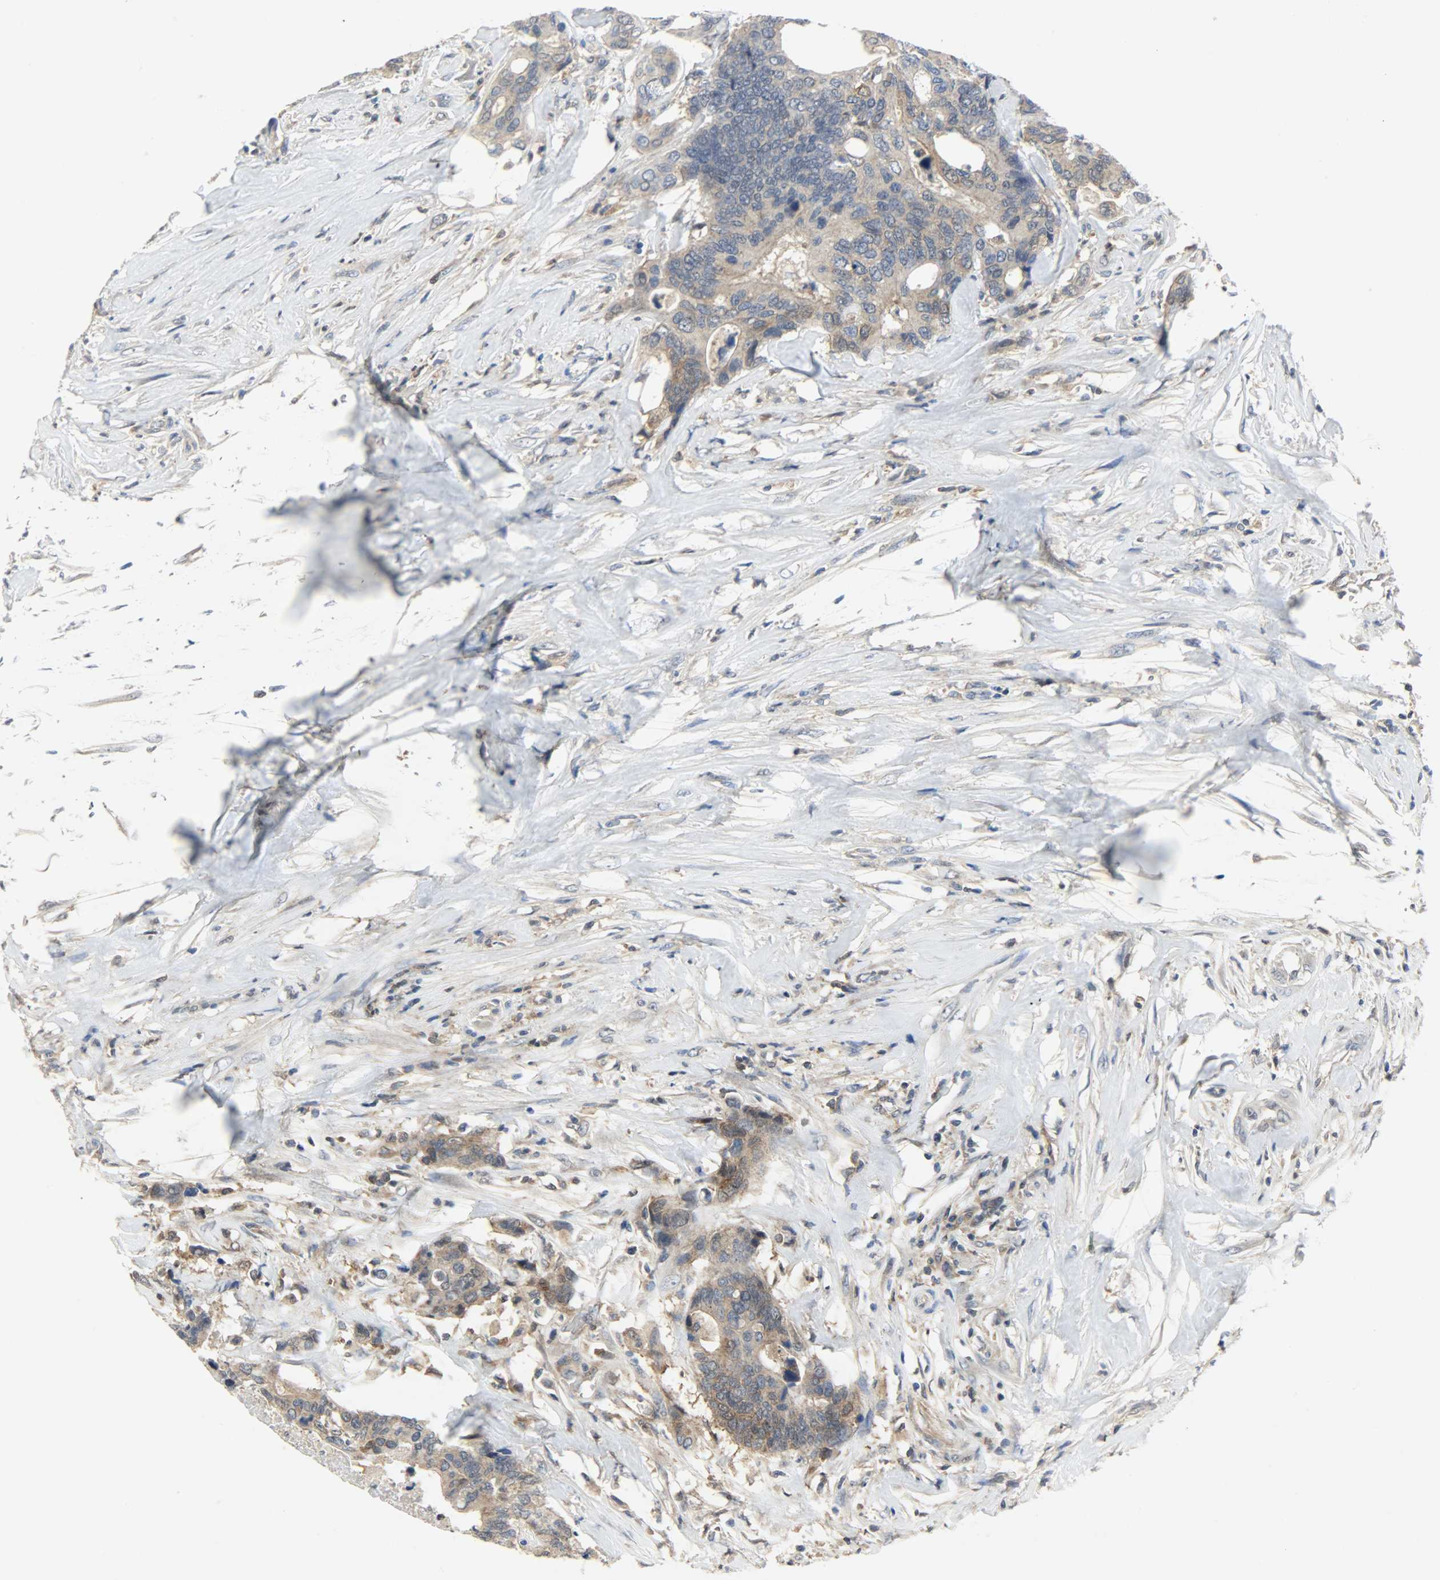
{"staining": {"intensity": "moderate", "quantity": ">75%", "location": "cytoplasmic/membranous"}, "tissue": "colorectal cancer", "cell_type": "Tumor cells", "image_type": "cancer", "snomed": [{"axis": "morphology", "description": "Adenocarcinoma, NOS"}, {"axis": "topography", "description": "Rectum"}], "caption": "Approximately >75% of tumor cells in human colorectal cancer (adenocarcinoma) display moderate cytoplasmic/membranous protein expression as visualized by brown immunohistochemical staining.", "gene": "TRIM21", "patient": {"sex": "male", "age": 55}}